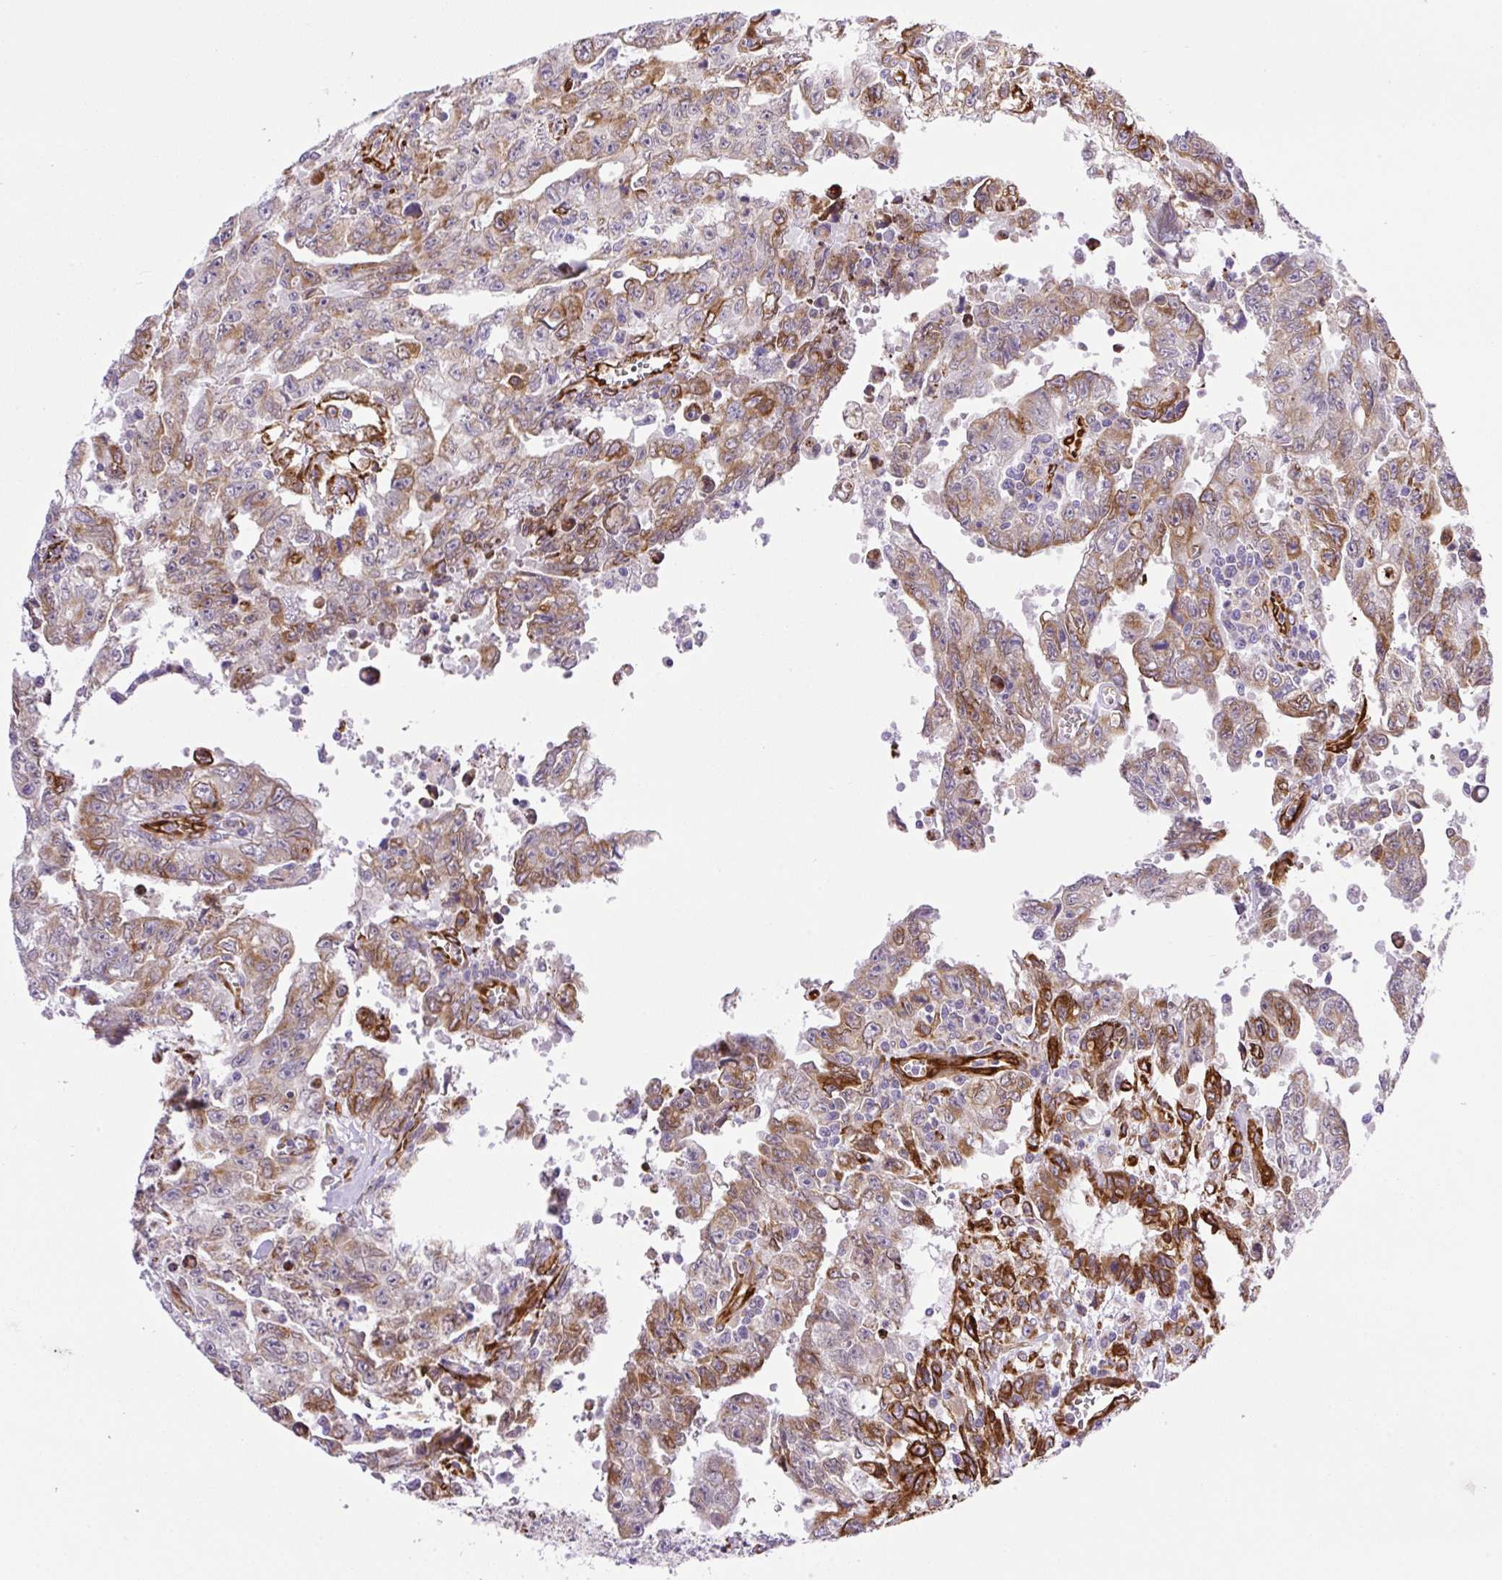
{"staining": {"intensity": "moderate", "quantity": ">75%", "location": "cytoplasmic/membranous"}, "tissue": "testis cancer", "cell_type": "Tumor cells", "image_type": "cancer", "snomed": [{"axis": "morphology", "description": "Carcinoma, Embryonal, NOS"}, {"axis": "topography", "description": "Testis"}], "caption": "There is medium levels of moderate cytoplasmic/membranous staining in tumor cells of testis embryonal carcinoma, as demonstrated by immunohistochemical staining (brown color).", "gene": "RAB30", "patient": {"sex": "male", "age": 24}}